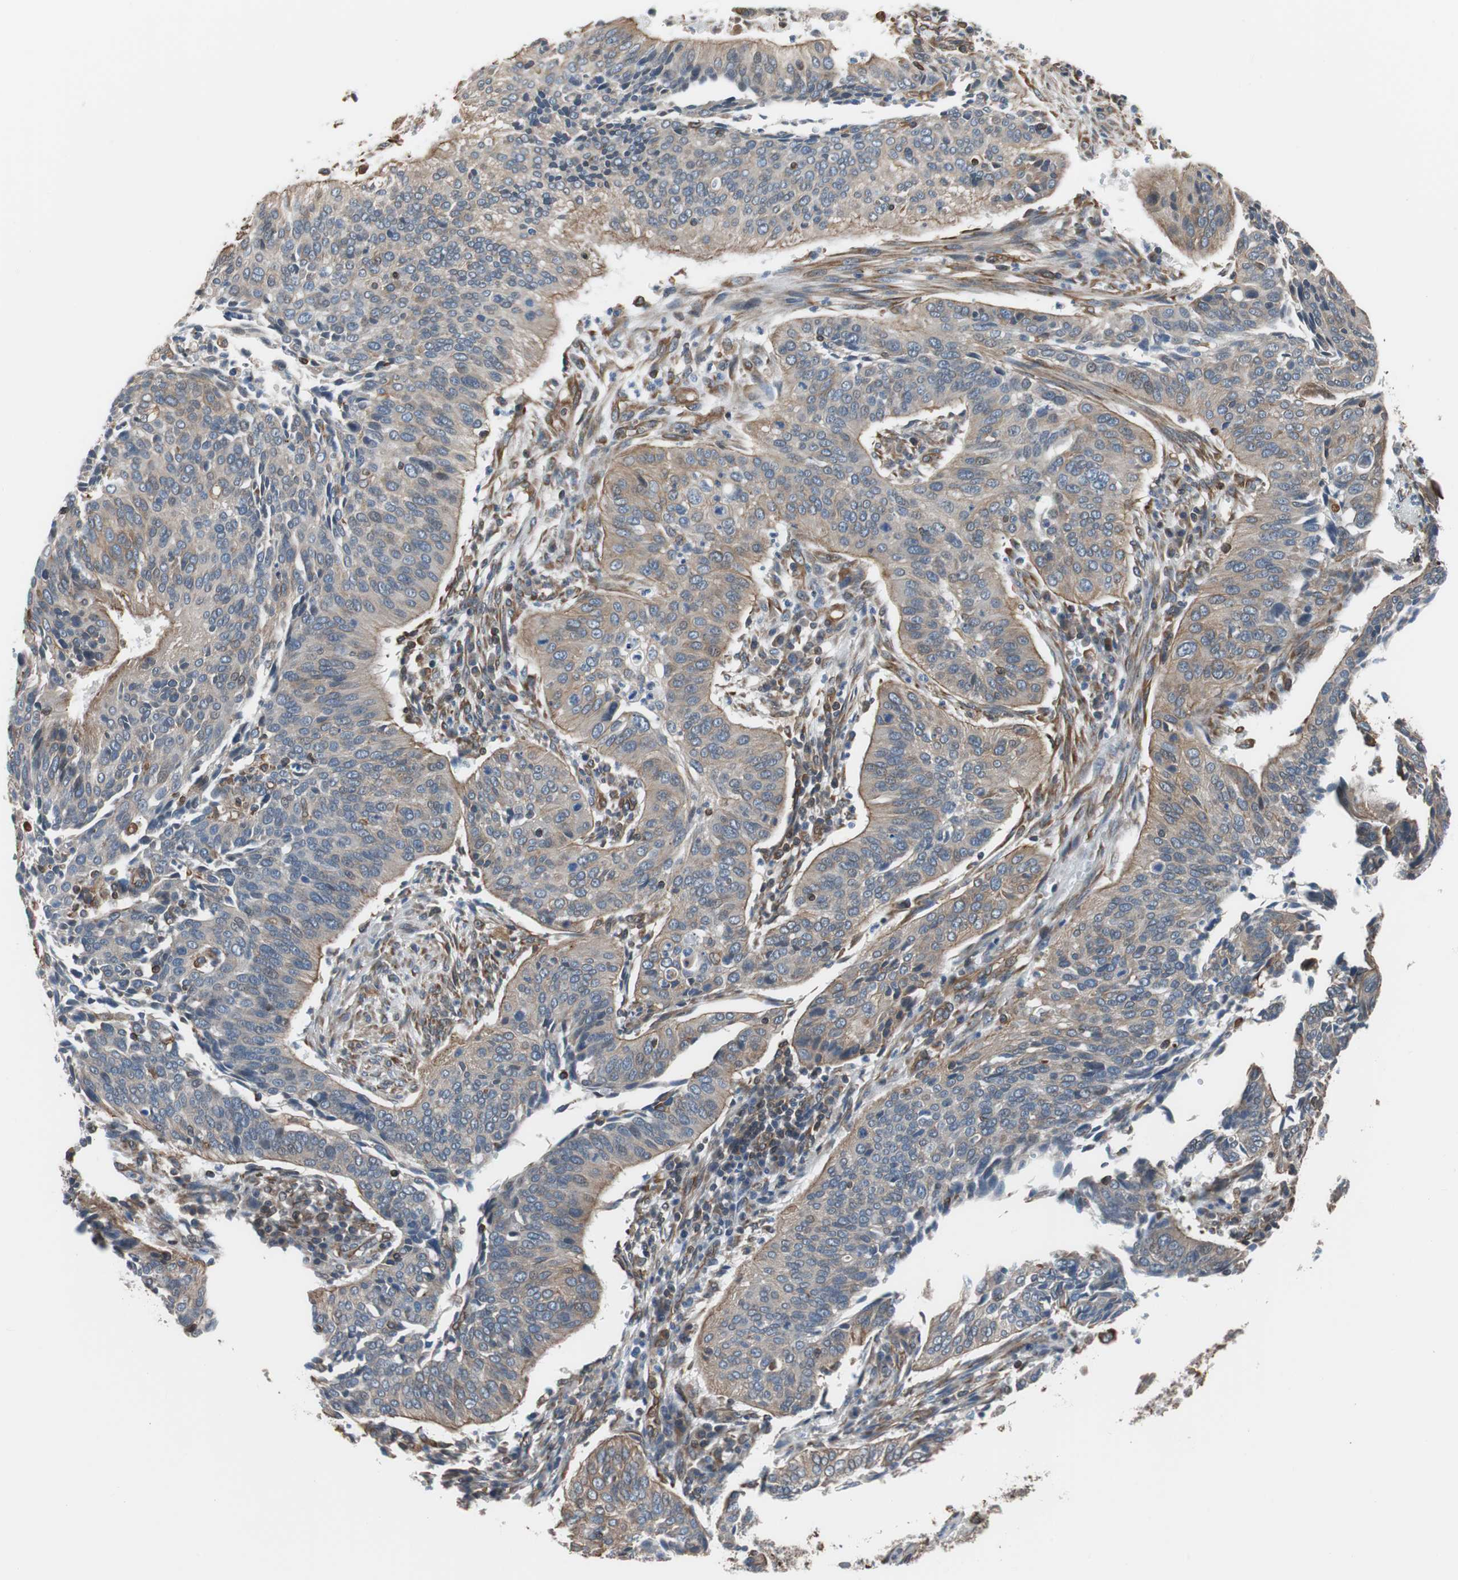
{"staining": {"intensity": "weak", "quantity": ">75%", "location": "cytoplasmic/membranous"}, "tissue": "cervical cancer", "cell_type": "Tumor cells", "image_type": "cancer", "snomed": [{"axis": "morphology", "description": "Squamous cell carcinoma, NOS"}, {"axis": "topography", "description": "Cervix"}], "caption": "Protein expression analysis of squamous cell carcinoma (cervical) shows weak cytoplasmic/membranous expression in approximately >75% of tumor cells.", "gene": "KIF3B", "patient": {"sex": "female", "age": 39}}